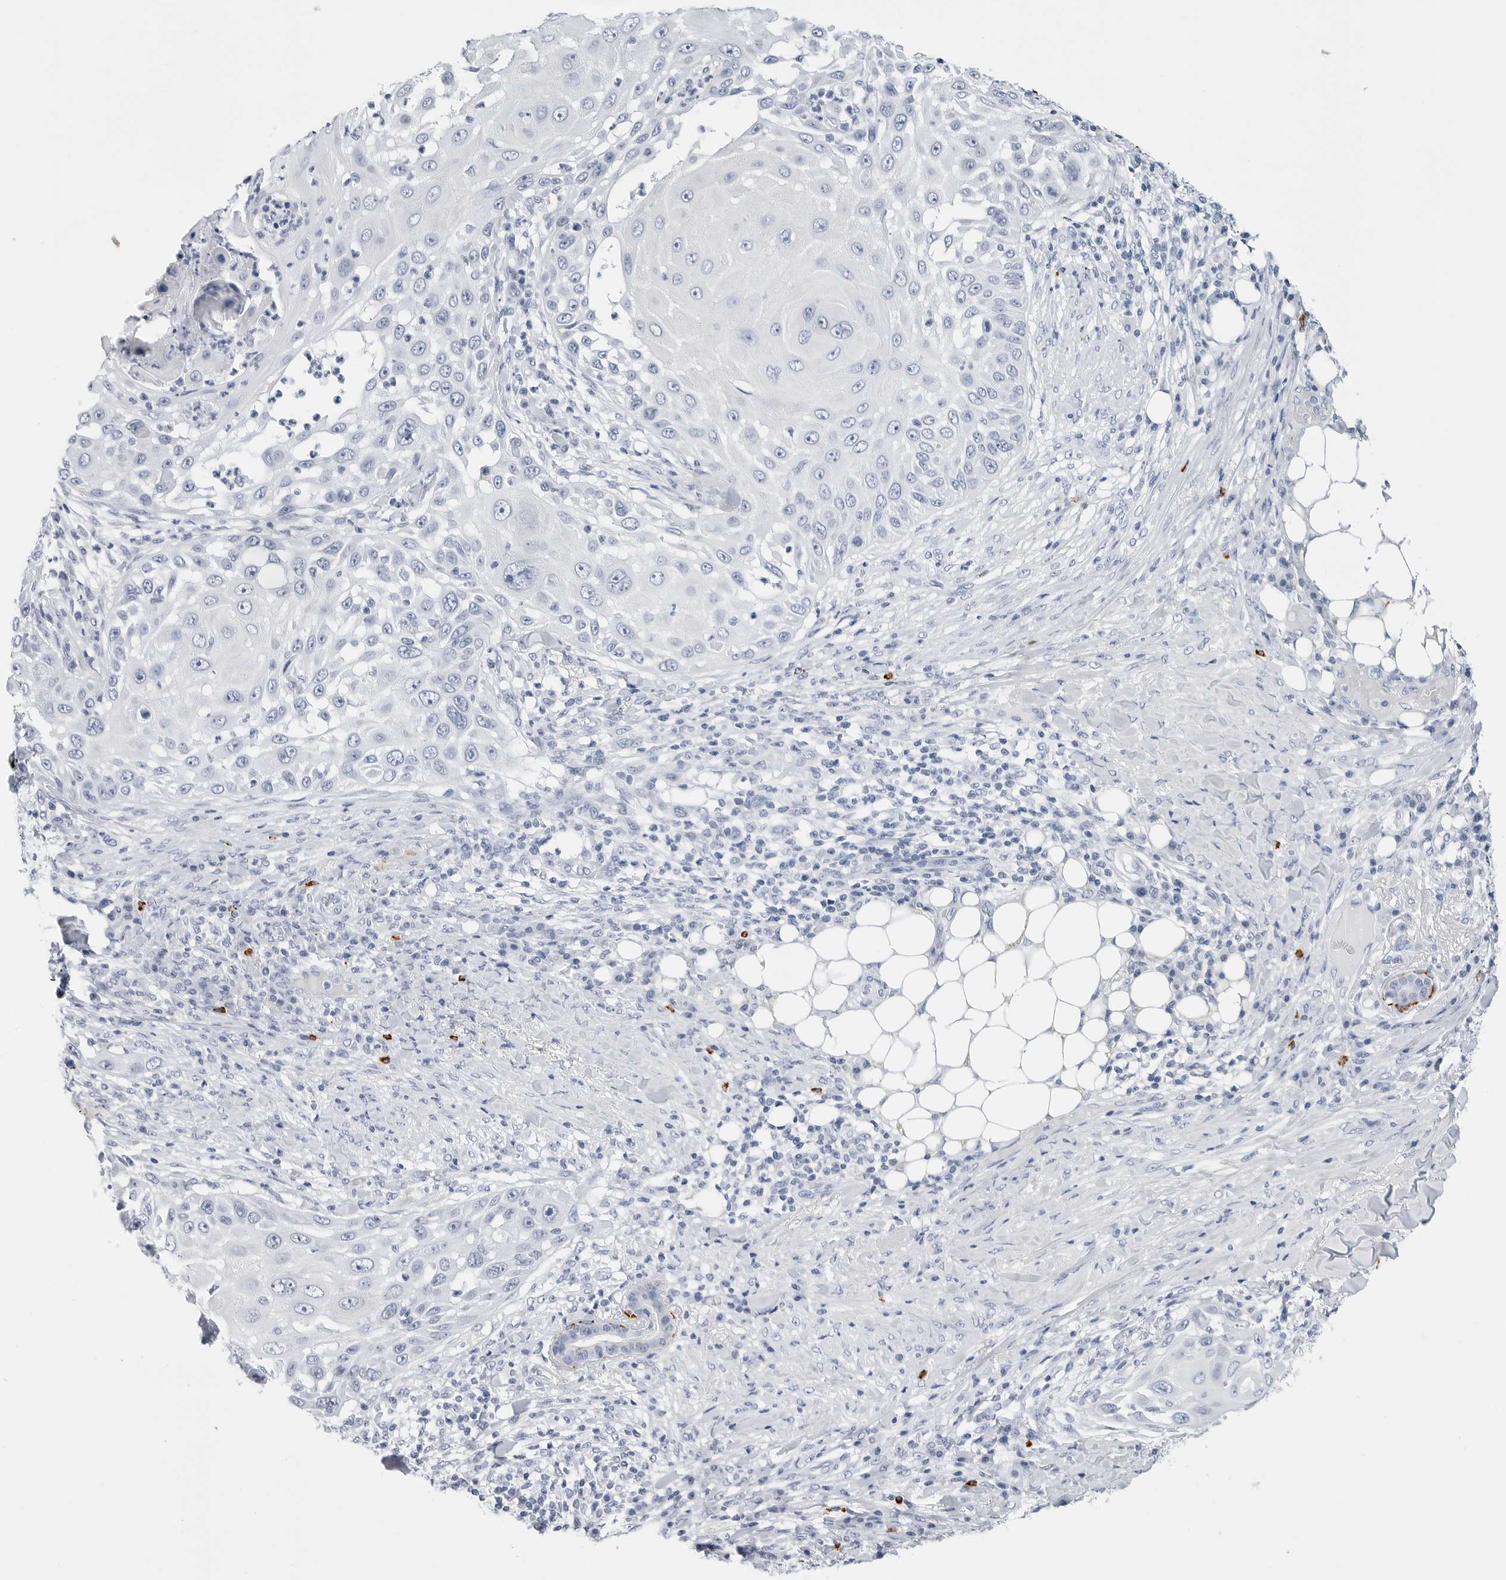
{"staining": {"intensity": "negative", "quantity": "none", "location": "none"}, "tissue": "skin cancer", "cell_type": "Tumor cells", "image_type": "cancer", "snomed": [{"axis": "morphology", "description": "Squamous cell carcinoma, NOS"}, {"axis": "topography", "description": "Skin"}], "caption": "IHC histopathology image of skin cancer (squamous cell carcinoma) stained for a protein (brown), which demonstrates no positivity in tumor cells.", "gene": "HSPB7", "patient": {"sex": "female", "age": 44}}